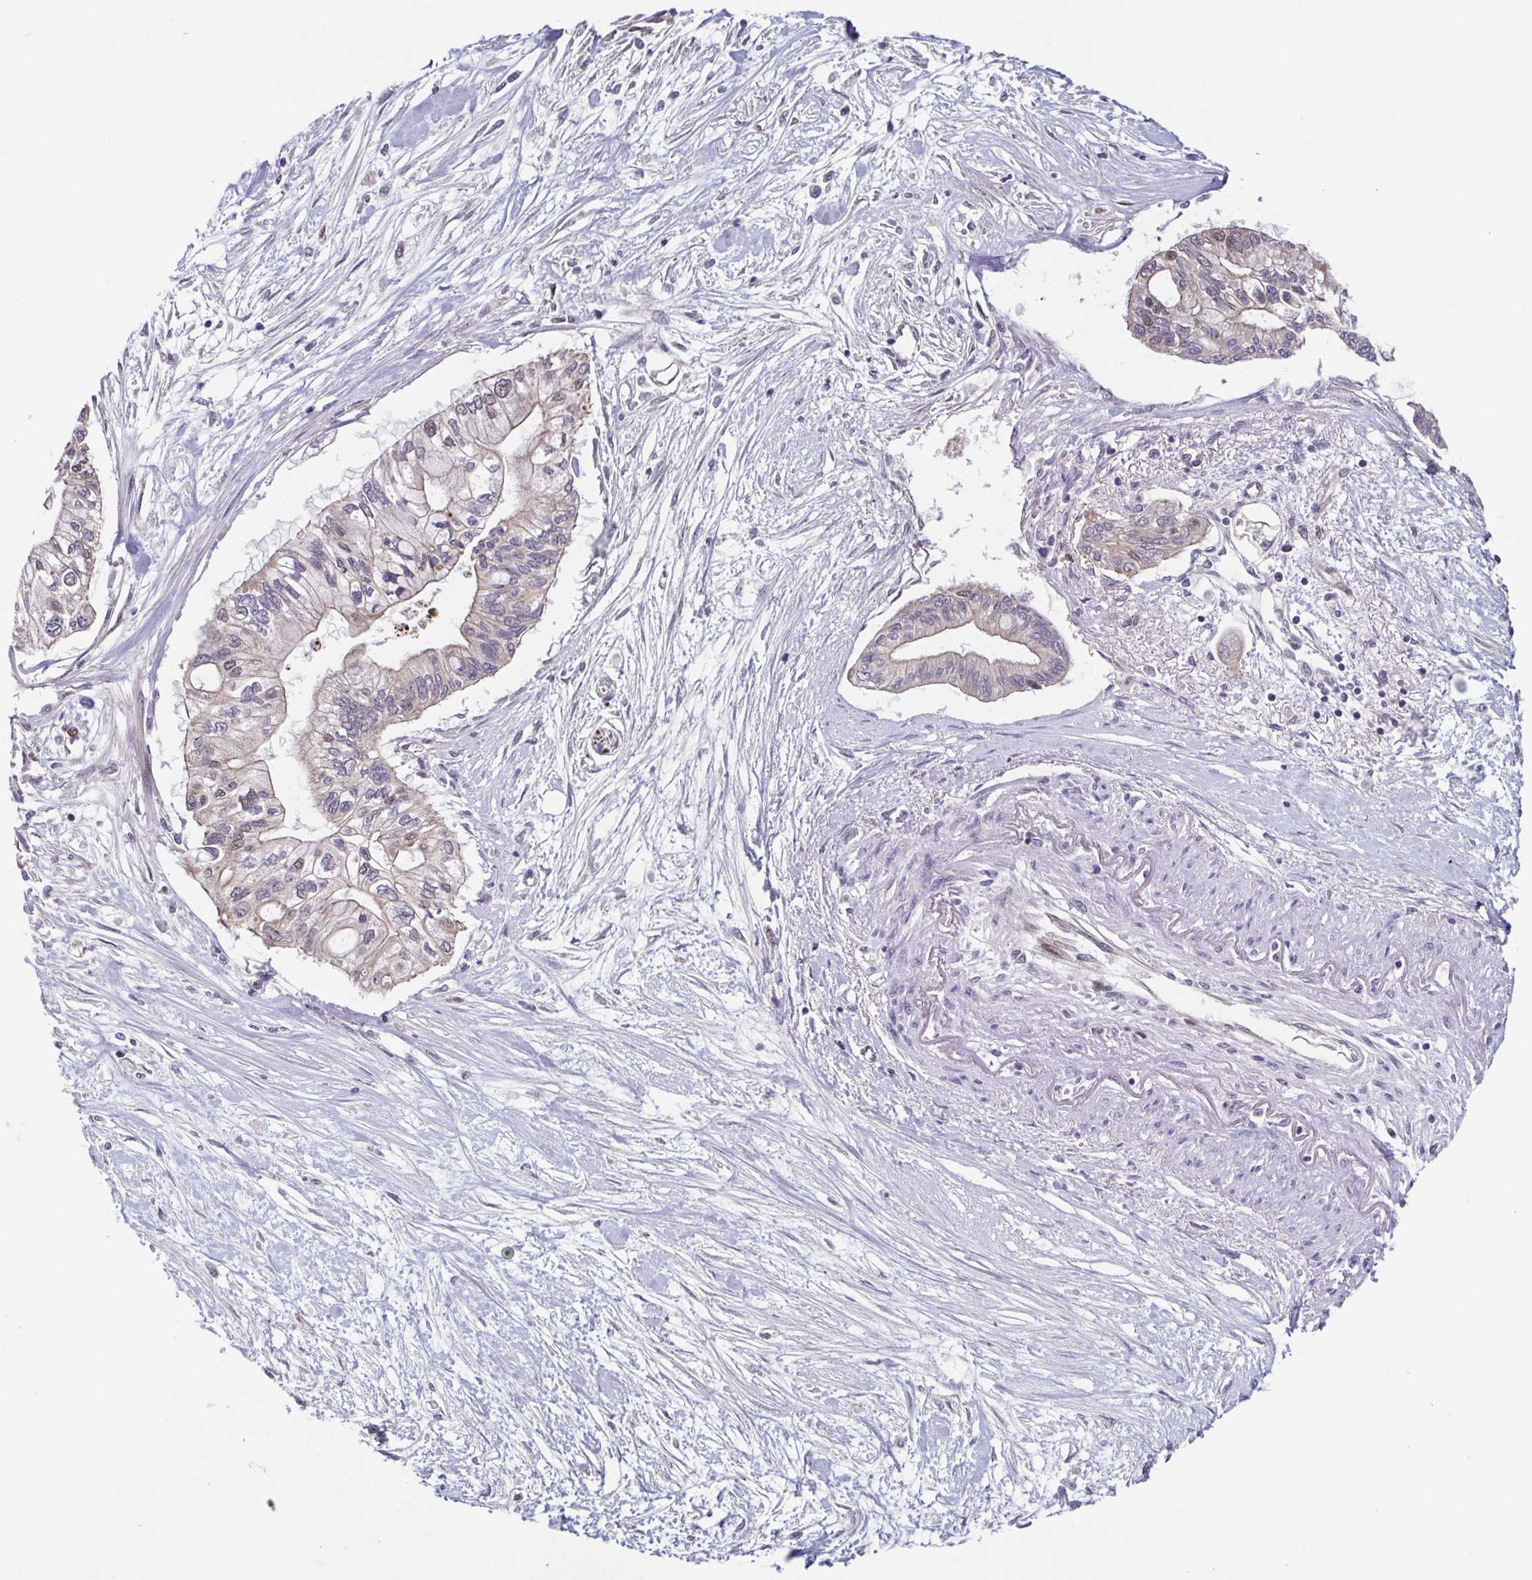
{"staining": {"intensity": "weak", "quantity": "<25%", "location": "nuclear"}, "tissue": "pancreatic cancer", "cell_type": "Tumor cells", "image_type": "cancer", "snomed": [{"axis": "morphology", "description": "Adenocarcinoma, NOS"}, {"axis": "topography", "description": "Pancreas"}], "caption": "Pancreatic cancer (adenocarcinoma) stained for a protein using IHC reveals no positivity tumor cells.", "gene": "TTC19", "patient": {"sex": "female", "age": 77}}